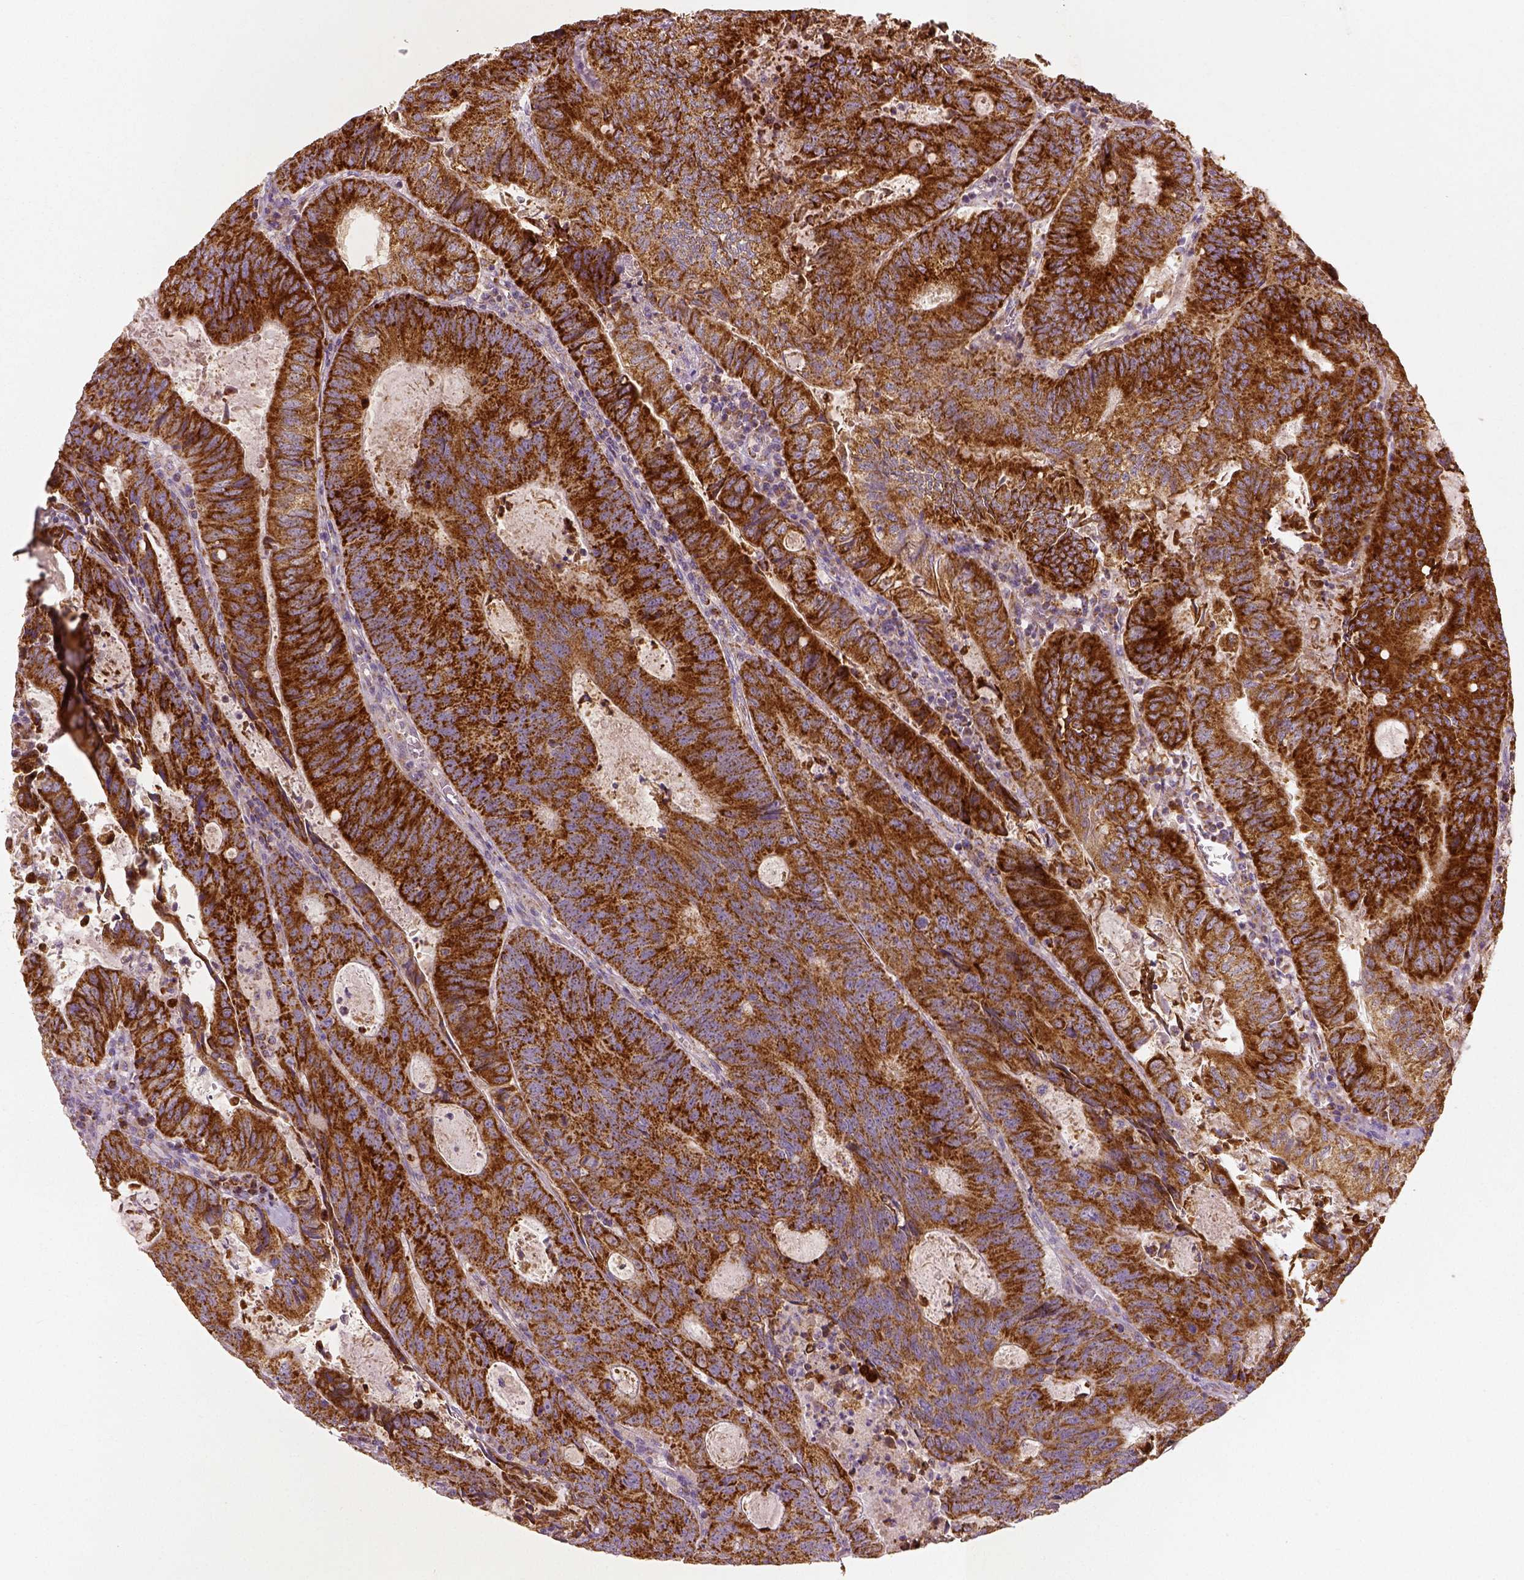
{"staining": {"intensity": "strong", "quantity": ">75%", "location": "cytoplasmic/membranous"}, "tissue": "colorectal cancer", "cell_type": "Tumor cells", "image_type": "cancer", "snomed": [{"axis": "morphology", "description": "Adenocarcinoma, NOS"}, {"axis": "topography", "description": "Colon"}], "caption": "Immunohistochemical staining of human colorectal cancer (adenocarcinoma) reveals strong cytoplasmic/membranous protein expression in about >75% of tumor cells.", "gene": "PGAM5", "patient": {"sex": "male", "age": 67}}